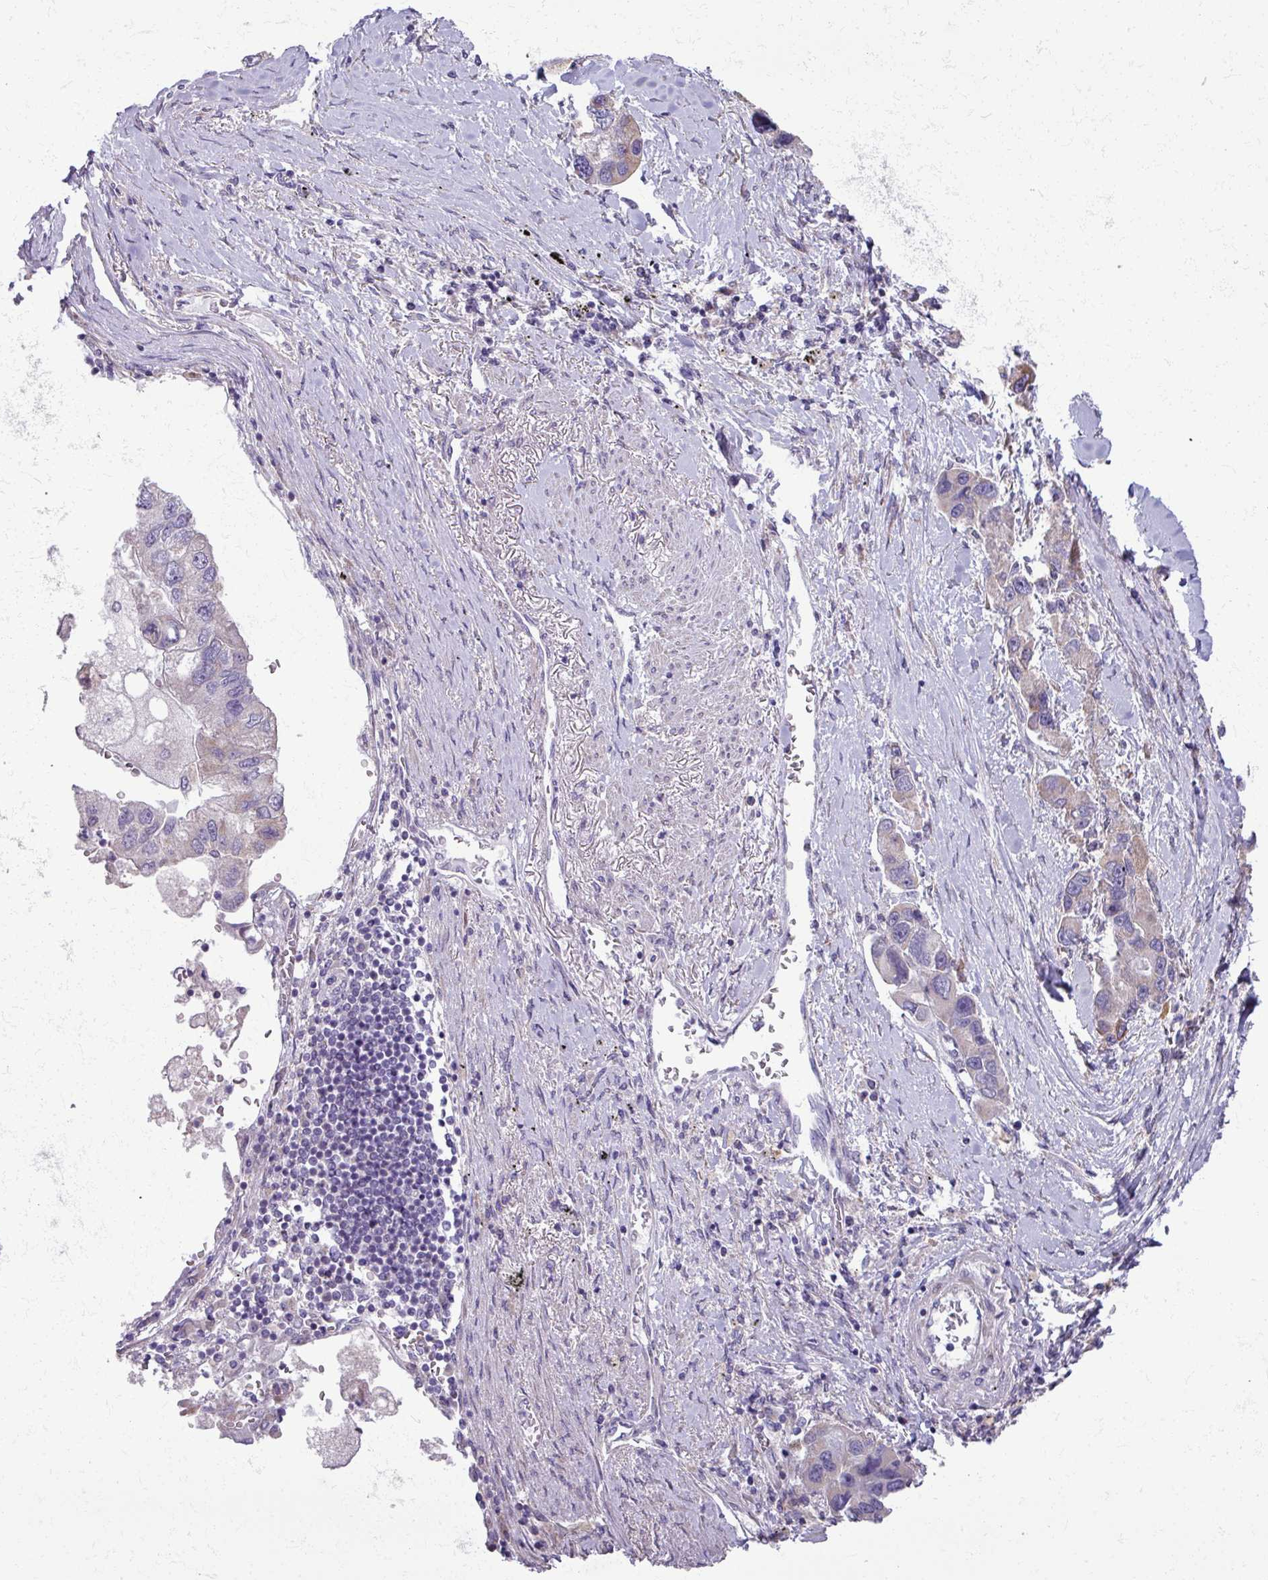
{"staining": {"intensity": "weak", "quantity": "<25%", "location": "cytoplasmic/membranous"}, "tissue": "lung cancer", "cell_type": "Tumor cells", "image_type": "cancer", "snomed": [{"axis": "morphology", "description": "Adenocarcinoma, NOS"}, {"axis": "topography", "description": "Lung"}], "caption": "High magnification brightfield microscopy of lung adenocarcinoma stained with DAB (3,3'-diaminobenzidine) (brown) and counterstained with hematoxylin (blue): tumor cells show no significant positivity.", "gene": "IRGC", "patient": {"sex": "female", "age": 54}}